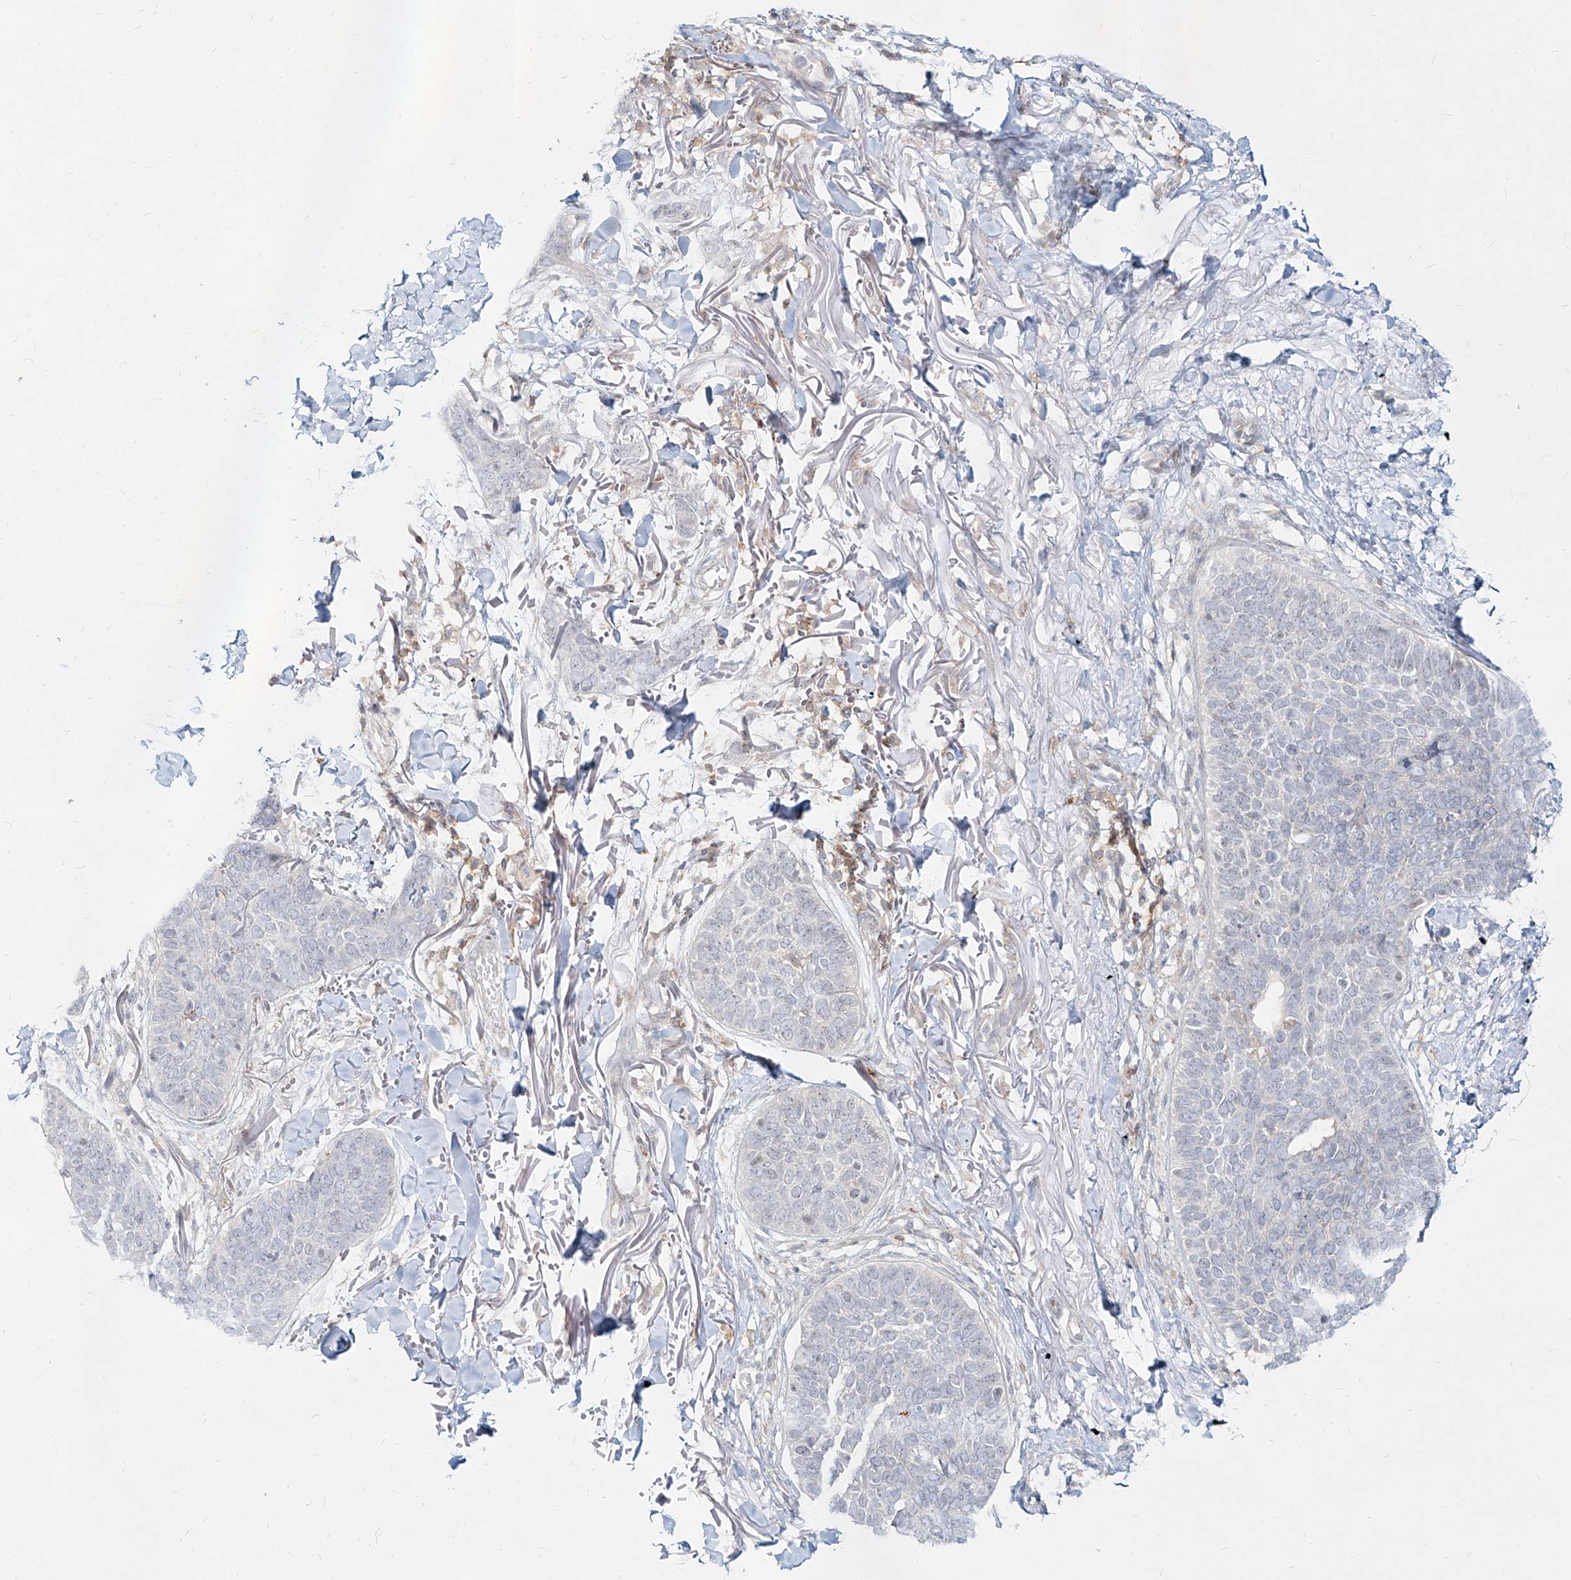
{"staining": {"intensity": "negative", "quantity": "none", "location": "none"}, "tissue": "skin cancer", "cell_type": "Tumor cells", "image_type": "cancer", "snomed": [{"axis": "morphology", "description": "Basal cell carcinoma"}, {"axis": "topography", "description": "Skin"}], "caption": "Immunohistochemistry of skin cancer exhibits no positivity in tumor cells.", "gene": "SLC2A12", "patient": {"sex": "male", "age": 85}}